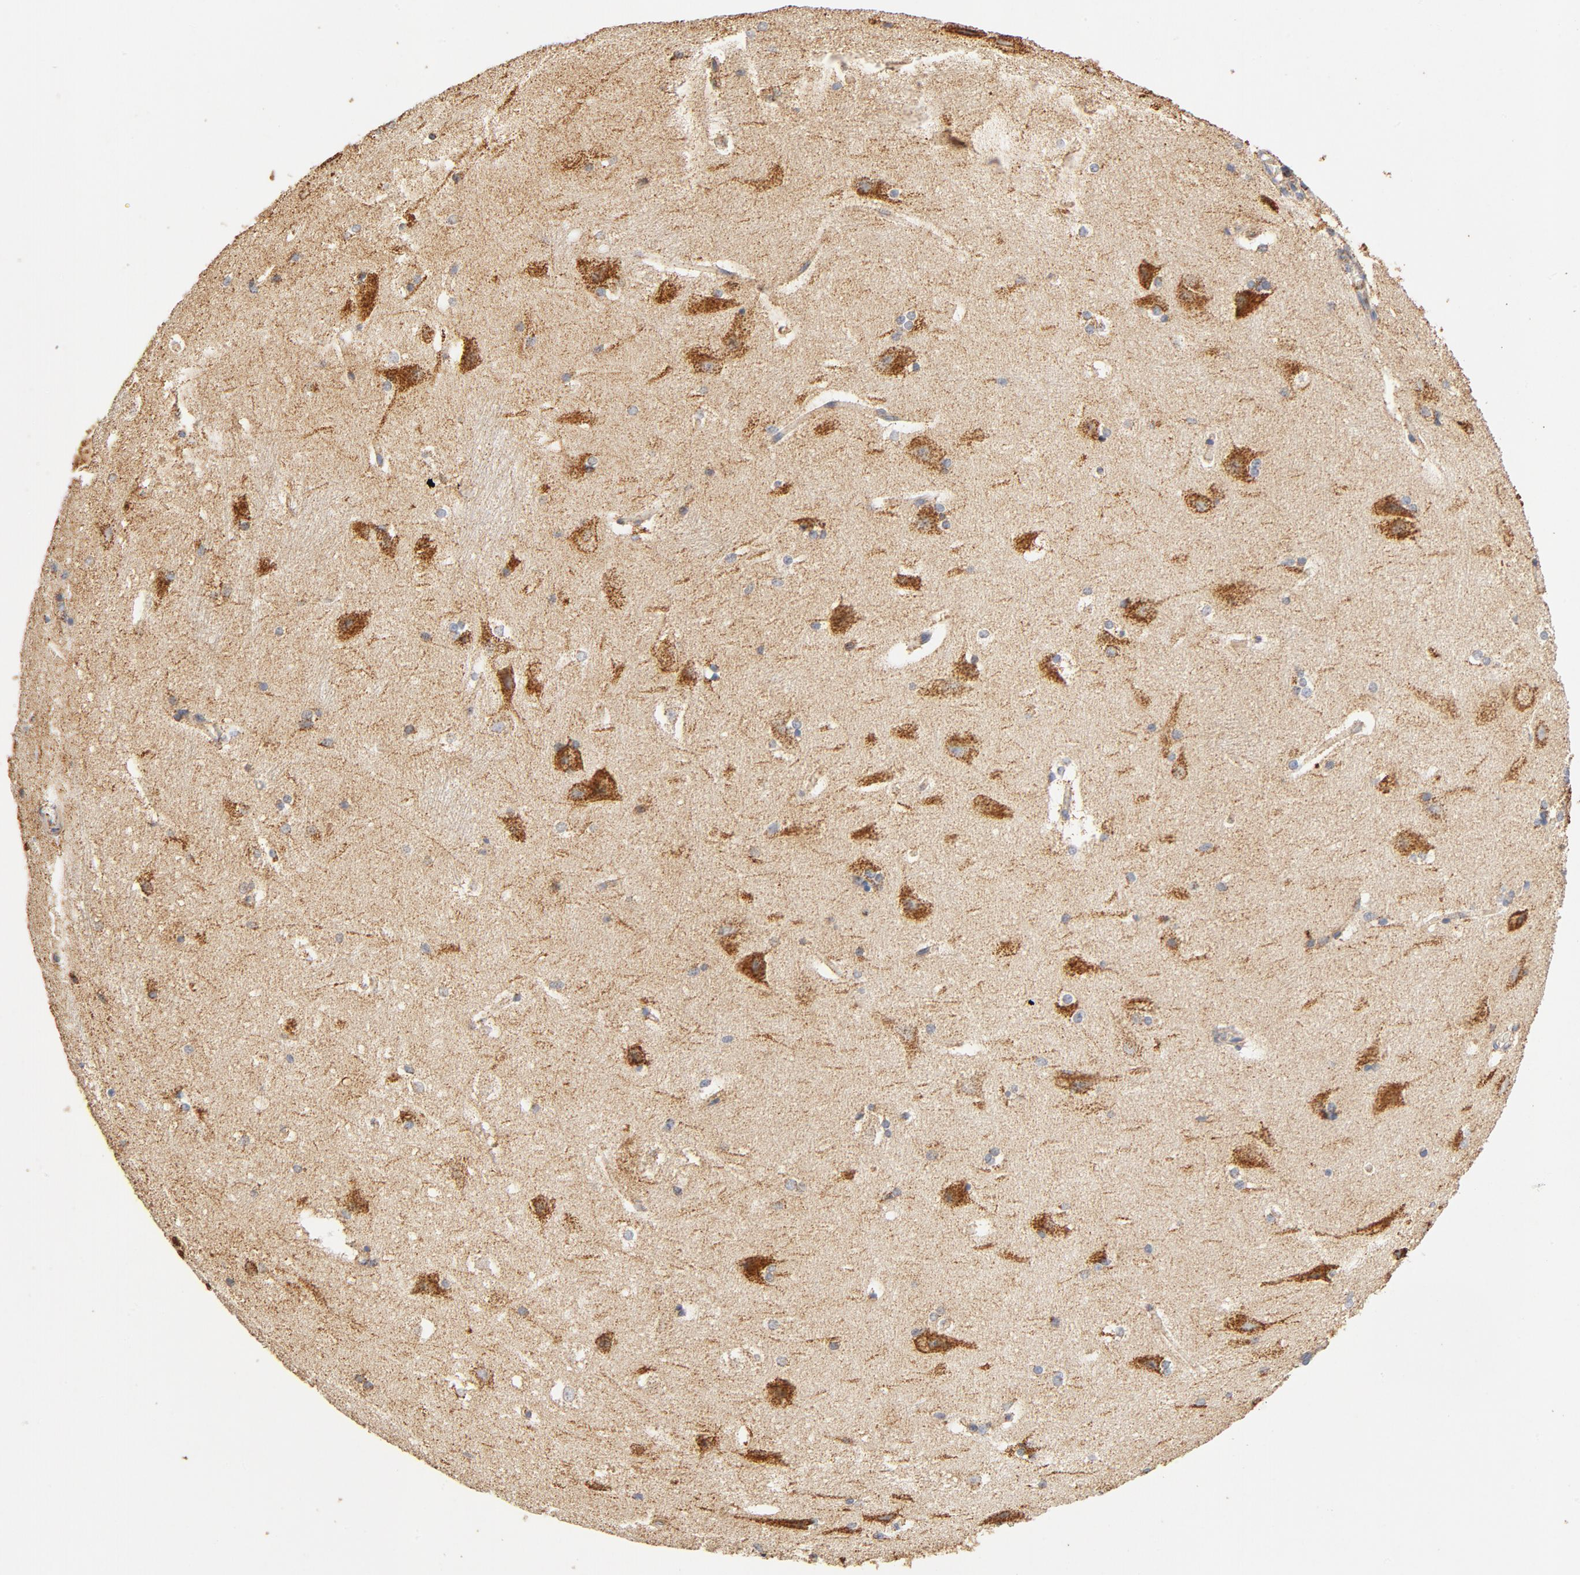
{"staining": {"intensity": "negative", "quantity": "none", "location": "none"}, "tissue": "hippocampus", "cell_type": "Glial cells", "image_type": "normal", "snomed": [{"axis": "morphology", "description": "Normal tissue, NOS"}, {"axis": "topography", "description": "Hippocampus"}], "caption": "Immunohistochemistry (IHC) image of unremarkable hippocampus stained for a protein (brown), which displays no positivity in glial cells.", "gene": "COX4I1", "patient": {"sex": "female", "age": 19}}